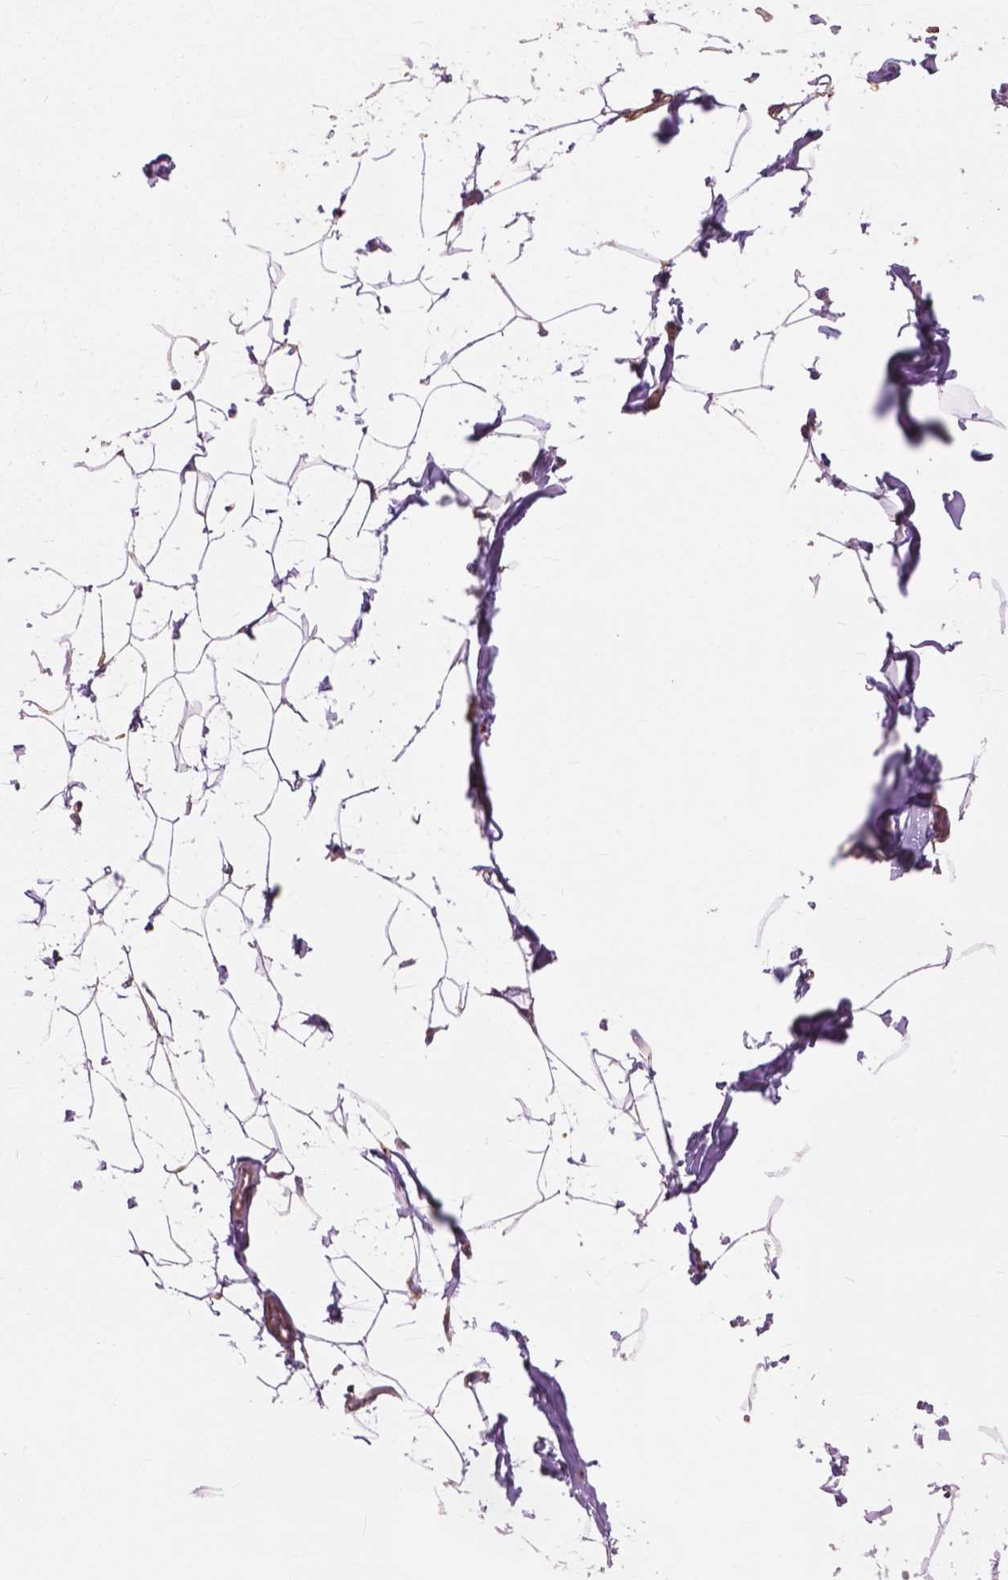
{"staining": {"intensity": "moderate", "quantity": ">75%", "location": "nuclear"}, "tissue": "breast", "cell_type": "Adipocytes", "image_type": "normal", "snomed": [{"axis": "morphology", "description": "Normal tissue, NOS"}, {"axis": "topography", "description": "Breast"}], "caption": "A medium amount of moderate nuclear positivity is seen in approximately >75% of adipocytes in normal breast.", "gene": "RPL37A", "patient": {"sex": "female", "age": 32}}